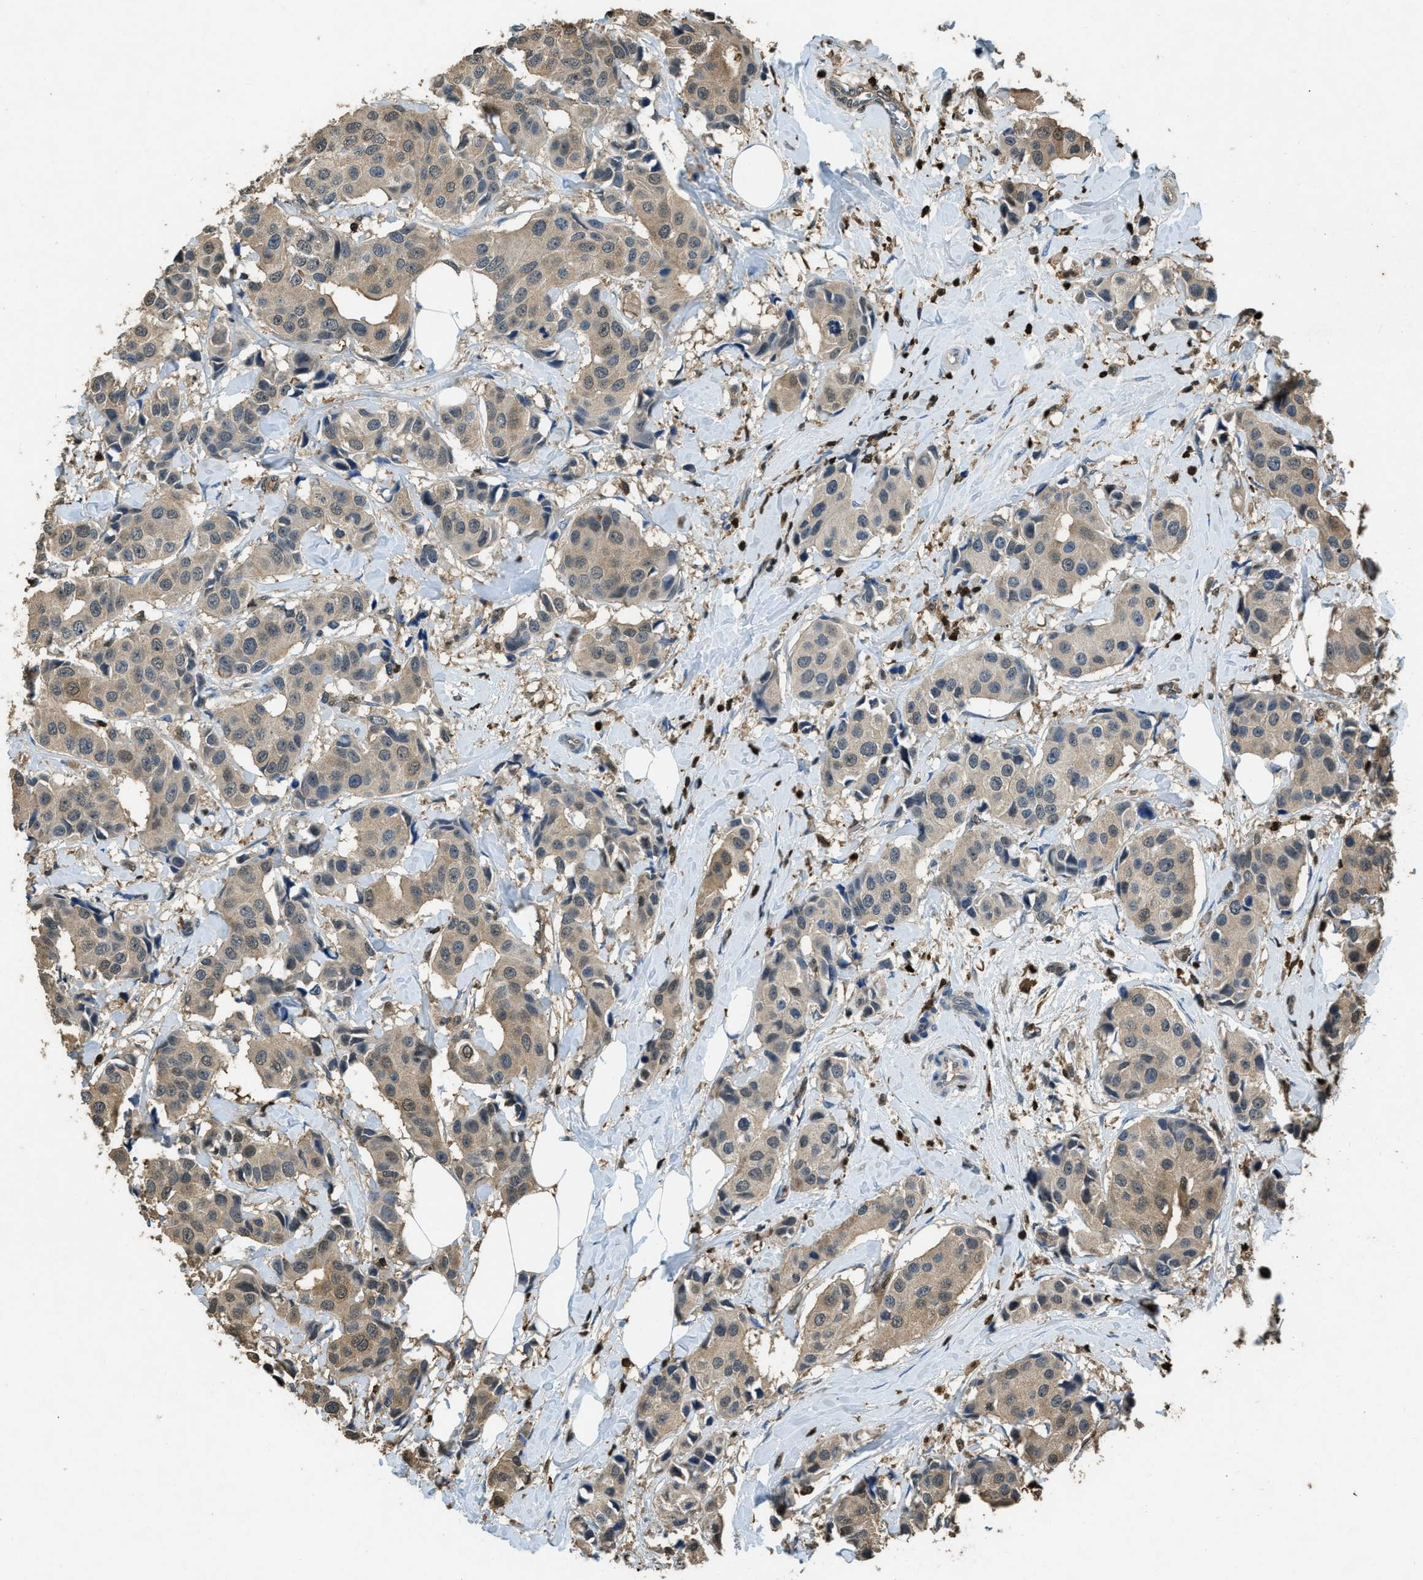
{"staining": {"intensity": "weak", "quantity": ">75%", "location": "cytoplasmic/membranous"}, "tissue": "breast cancer", "cell_type": "Tumor cells", "image_type": "cancer", "snomed": [{"axis": "morphology", "description": "Normal tissue, NOS"}, {"axis": "morphology", "description": "Duct carcinoma"}, {"axis": "topography", "description": "Breast"}], "caption": "IHC staining of breast infiltrating ductal carcinoma, which displays low levels of weak cytoplasmic/membranous staining in about >75% of tumor cells indicating weak cytoplasmic/membranous protein positivity. The staining was performed using DAB (brown) for protein detection and nuclei were counterstained in hematoxylin (blue).", "gene": "ARHGDIB", "patient": {"sex": "female", "age": 39}}